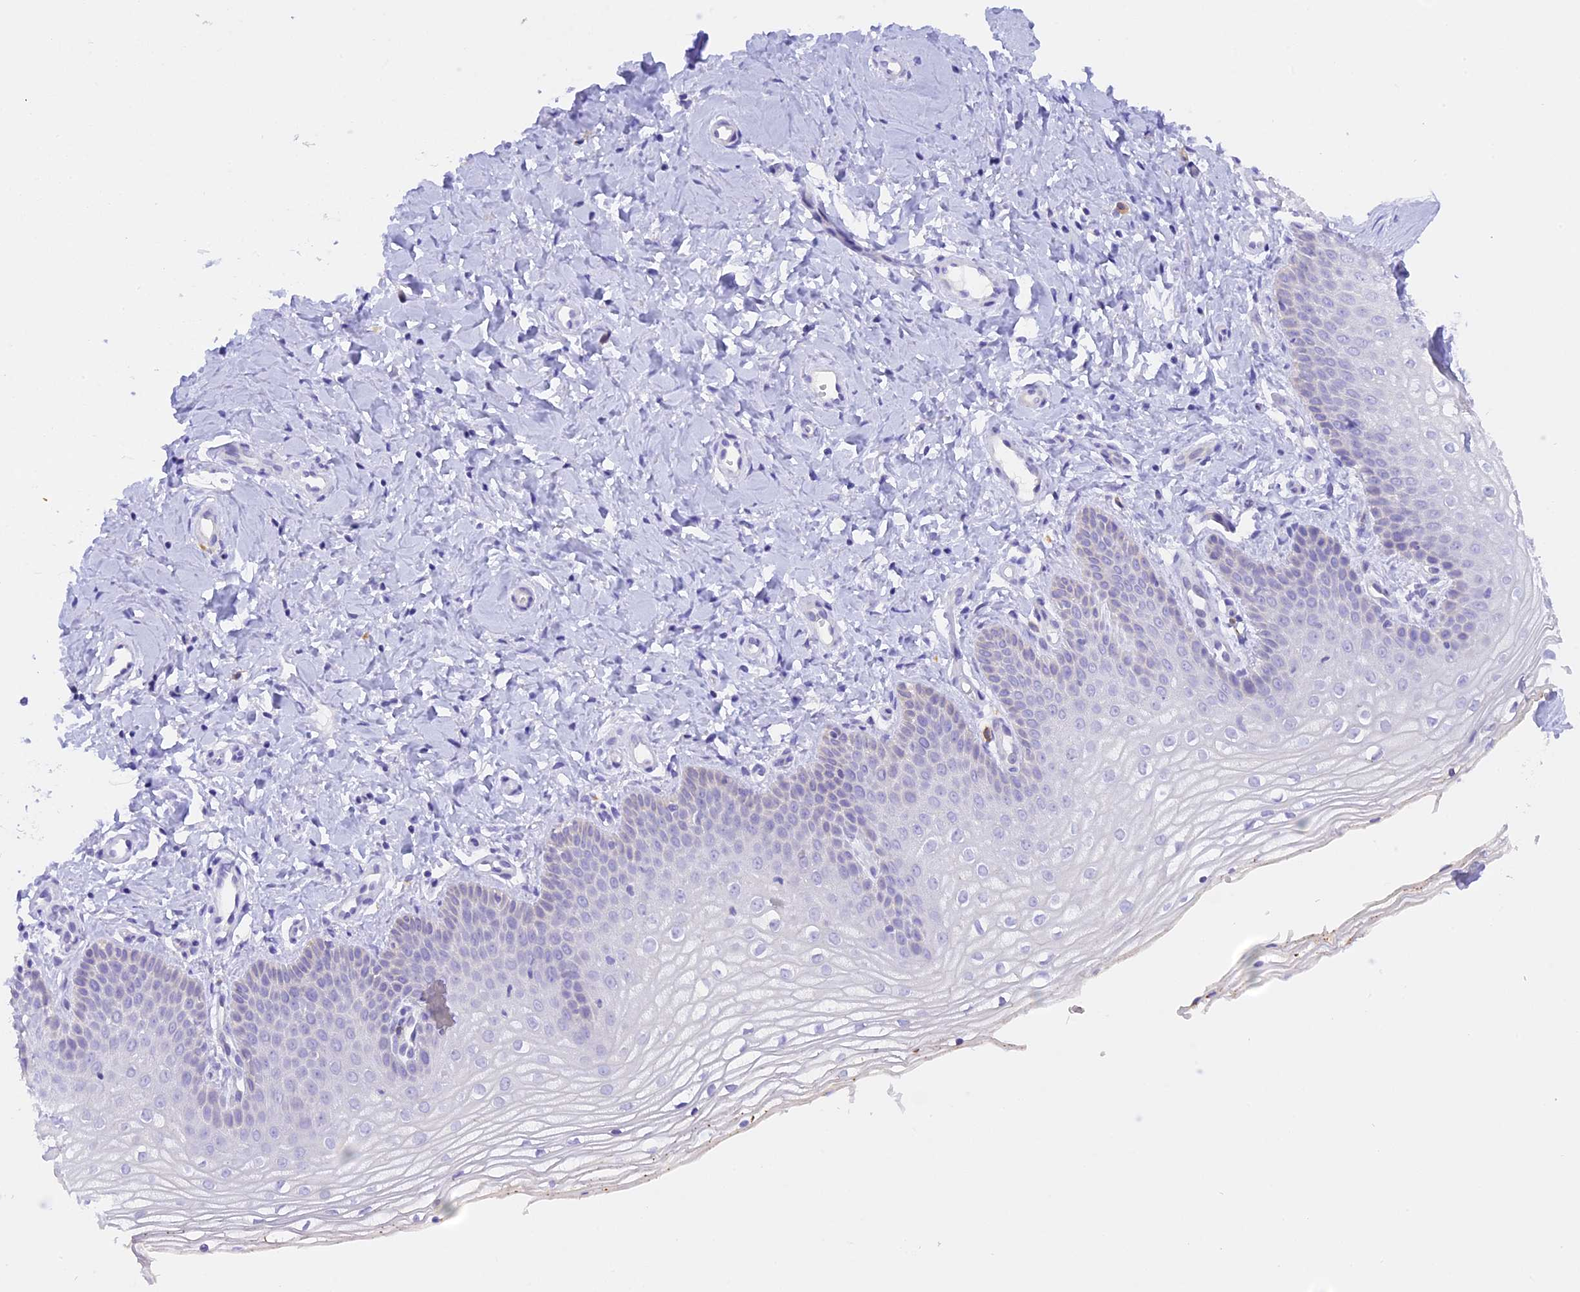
{"staining": {"intensity": "negative", "quantity": "none", "location": "none"}, "tissue": "vagina", "cell_type": "Squamous epithelial cells", "image_type": "normal", "snomed": [{"axis": "morphology", "description": "Normal tissue, NOS"}, {"axis": "topography", "description": "Vagina"}], "caption": "Histopathology image shows no protein staining in squamous epithelial cells of normal vagina. The staining was performed using DAB to visualize the protein expression in brown, while the nuclei were stained in blue with hematoxylin (Magnification: 20x).", "gene": "COL6A5", "patient": {"sex": "female", "age": 68}}